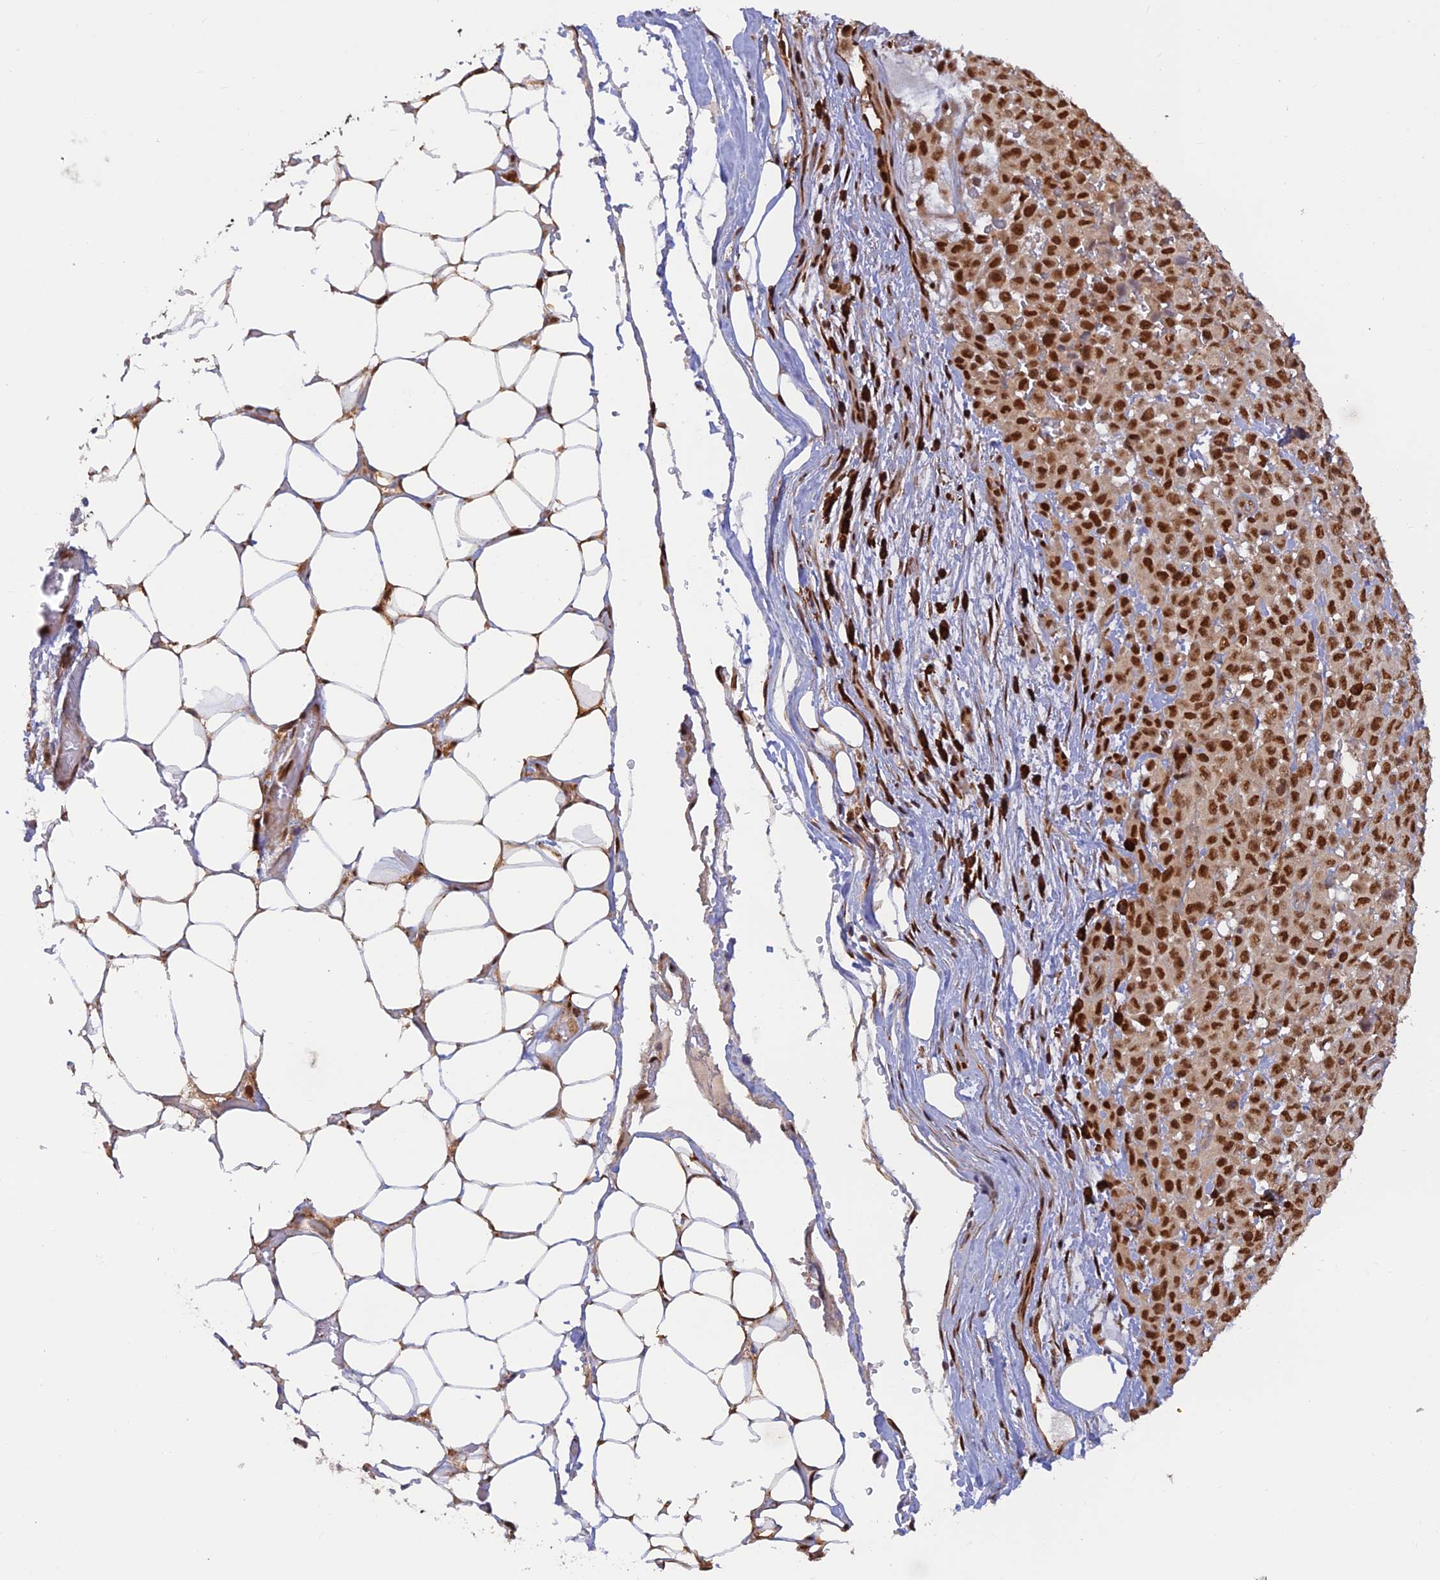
{"staining": {"intensity": "moderate", "quantity": ">75%", "location": "nuclear"}, "tissue": "melanoma", "cell_type": "Tumor cells", "image_type": "cancer", "snomed": [{"axis": "morphology", "description": "Malignant melanoma, Metastatic site"}, {"axis": "topography", "description": "Skin"}], "caption": "Immunohistochemical staining of human melanoma demonstrates medium levels of moderate nuclear staining in about >75% of tumor cells. (DAB (3,3'-diaminobenzidine) = brown stain, brightfield microscopy at high magnification).", "gene": "ZNF565", "patient": {"sex": "female", "age": 81}}